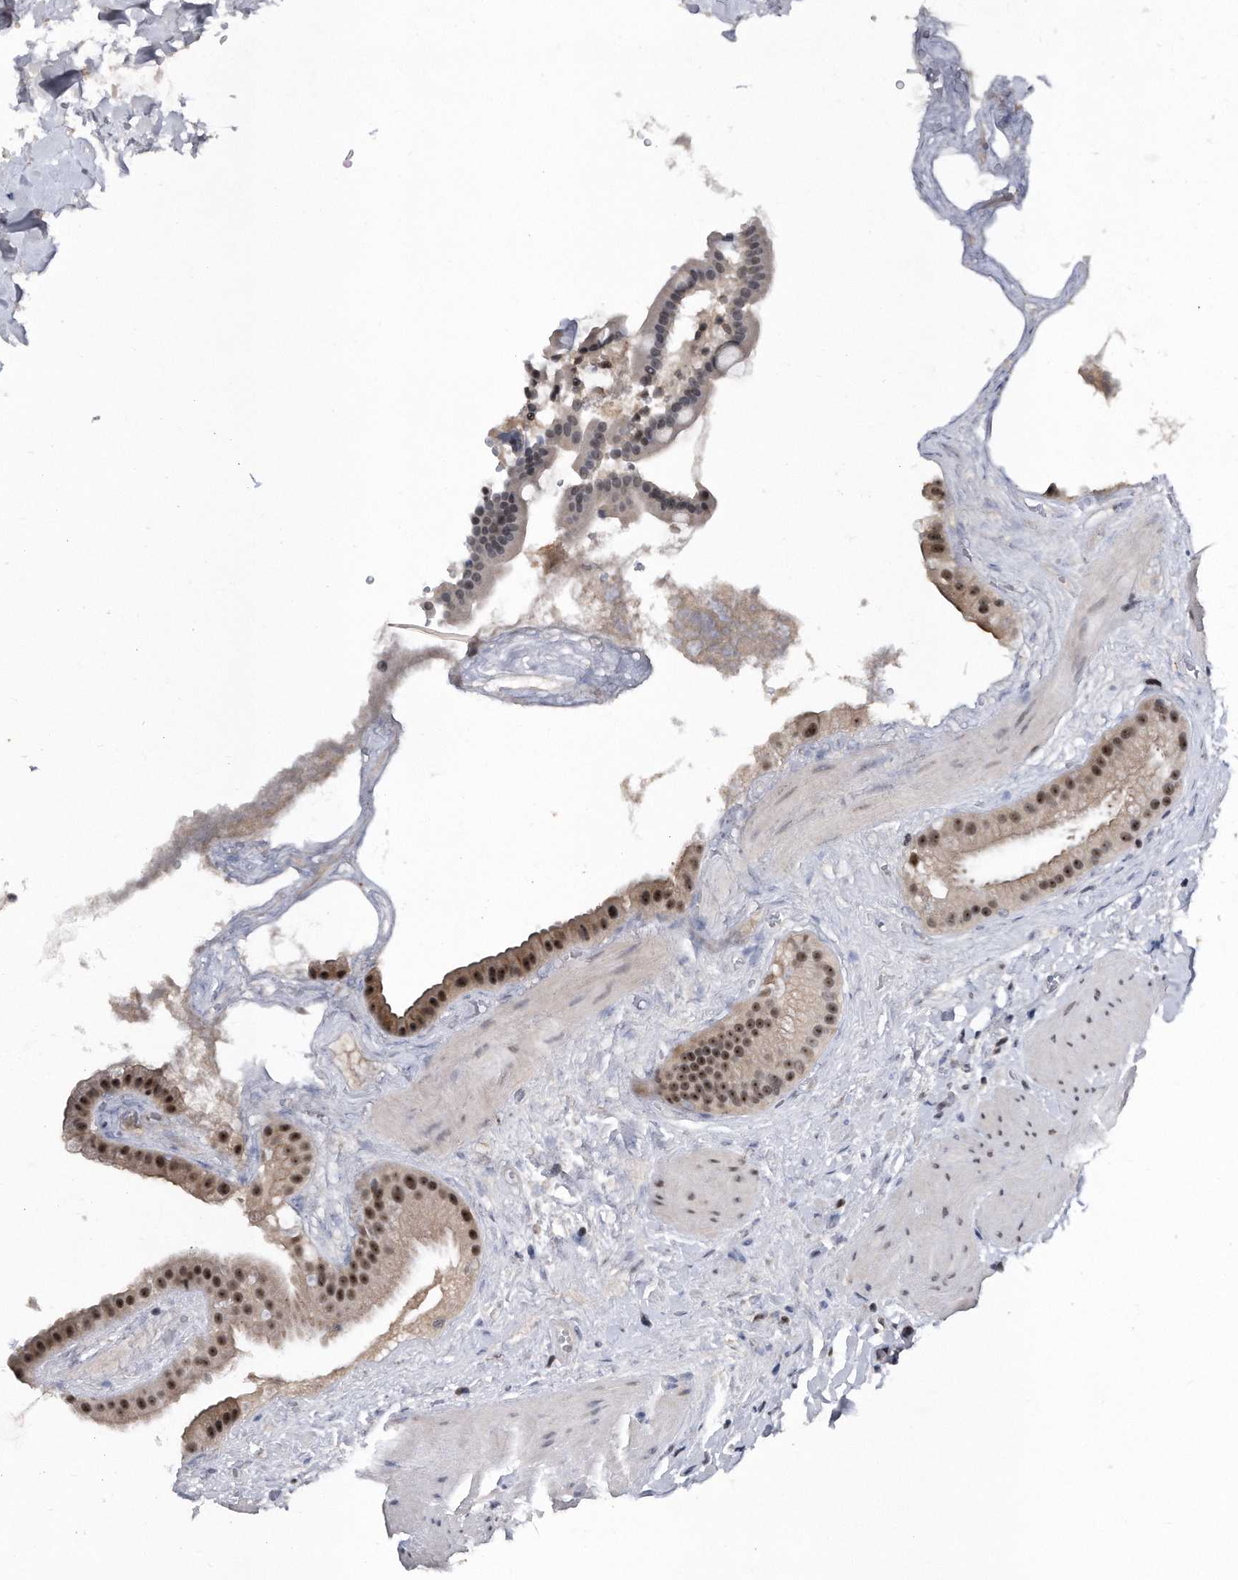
{"staining": {"intensity": "moderate", "quantity": ">75%", "location": "nuclear"}, "tissue": "gallbladder", "cell_type": "Glandular cells", "image_type": "normal", "snomed": [{"axis": "morphology", "description": "Normal tissue, NOS"}, {"axis": "topography", "description": "Gallbladder"}], "caption": "Immunohistochemical staining of normal human gallbladder reveals medium levels of moderate nuclear positivity in about >75% of glandular cells.", "gene": "VIRMA", "patient": {"sex": "male", "age": 55}}